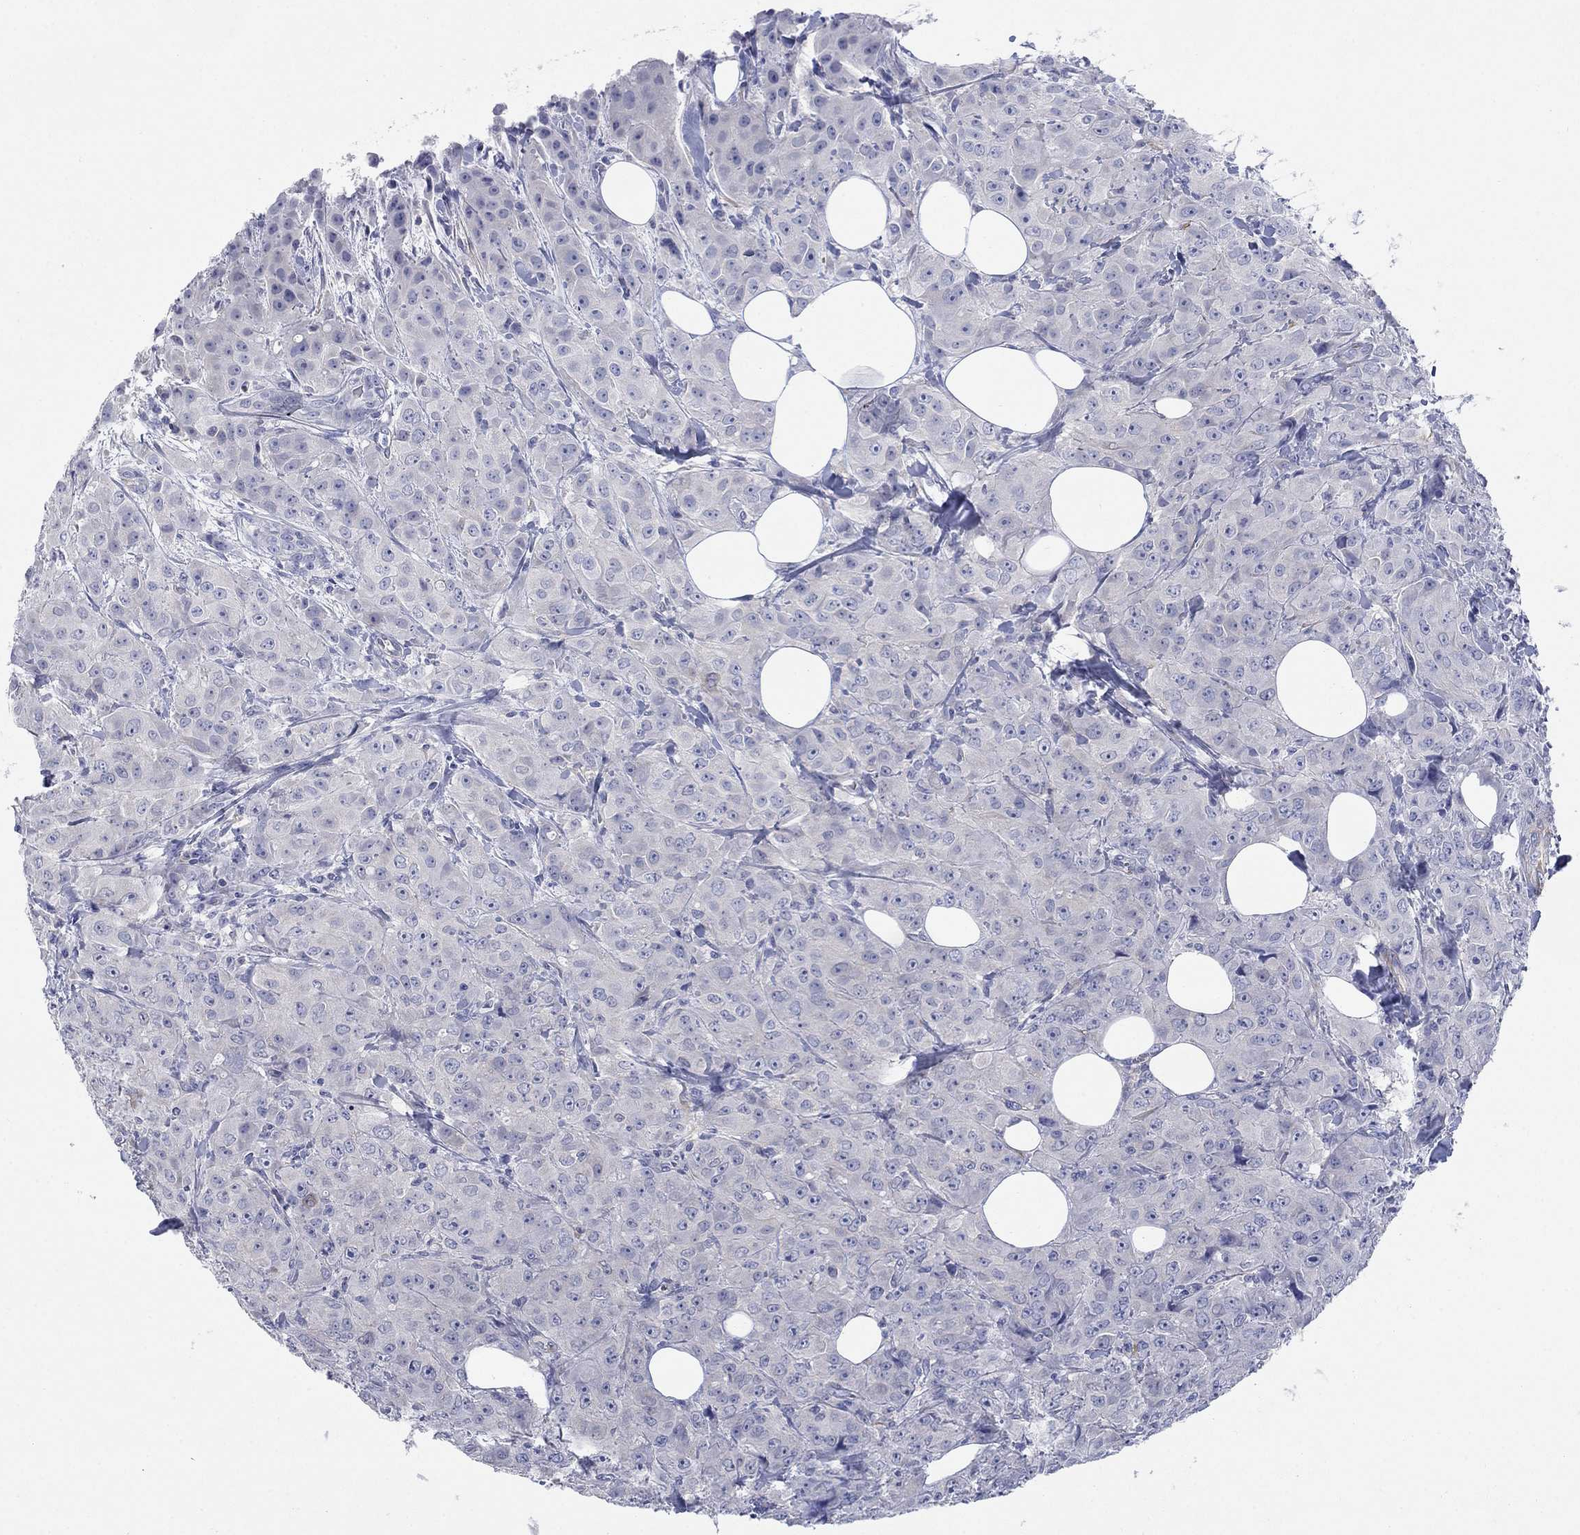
{"staining": {"intensity": "negative", "quantity": "none", "location": "none"}, "tissue": "breast cancer", "cell_type": "Tumor cells", "image_type": "cancer", "snomed": [{"axis": "morphology", "description": "Duct carcinoma"}, {"axis": "topography", "description": "Breast"}], "caption": "The IHC histopathology image has no significant expression in tumor cells of invasive ductal carcinoma (breast) tissue.", "gene": "PTPRZ1", "patient": {"sex": "female", "age": 43}}